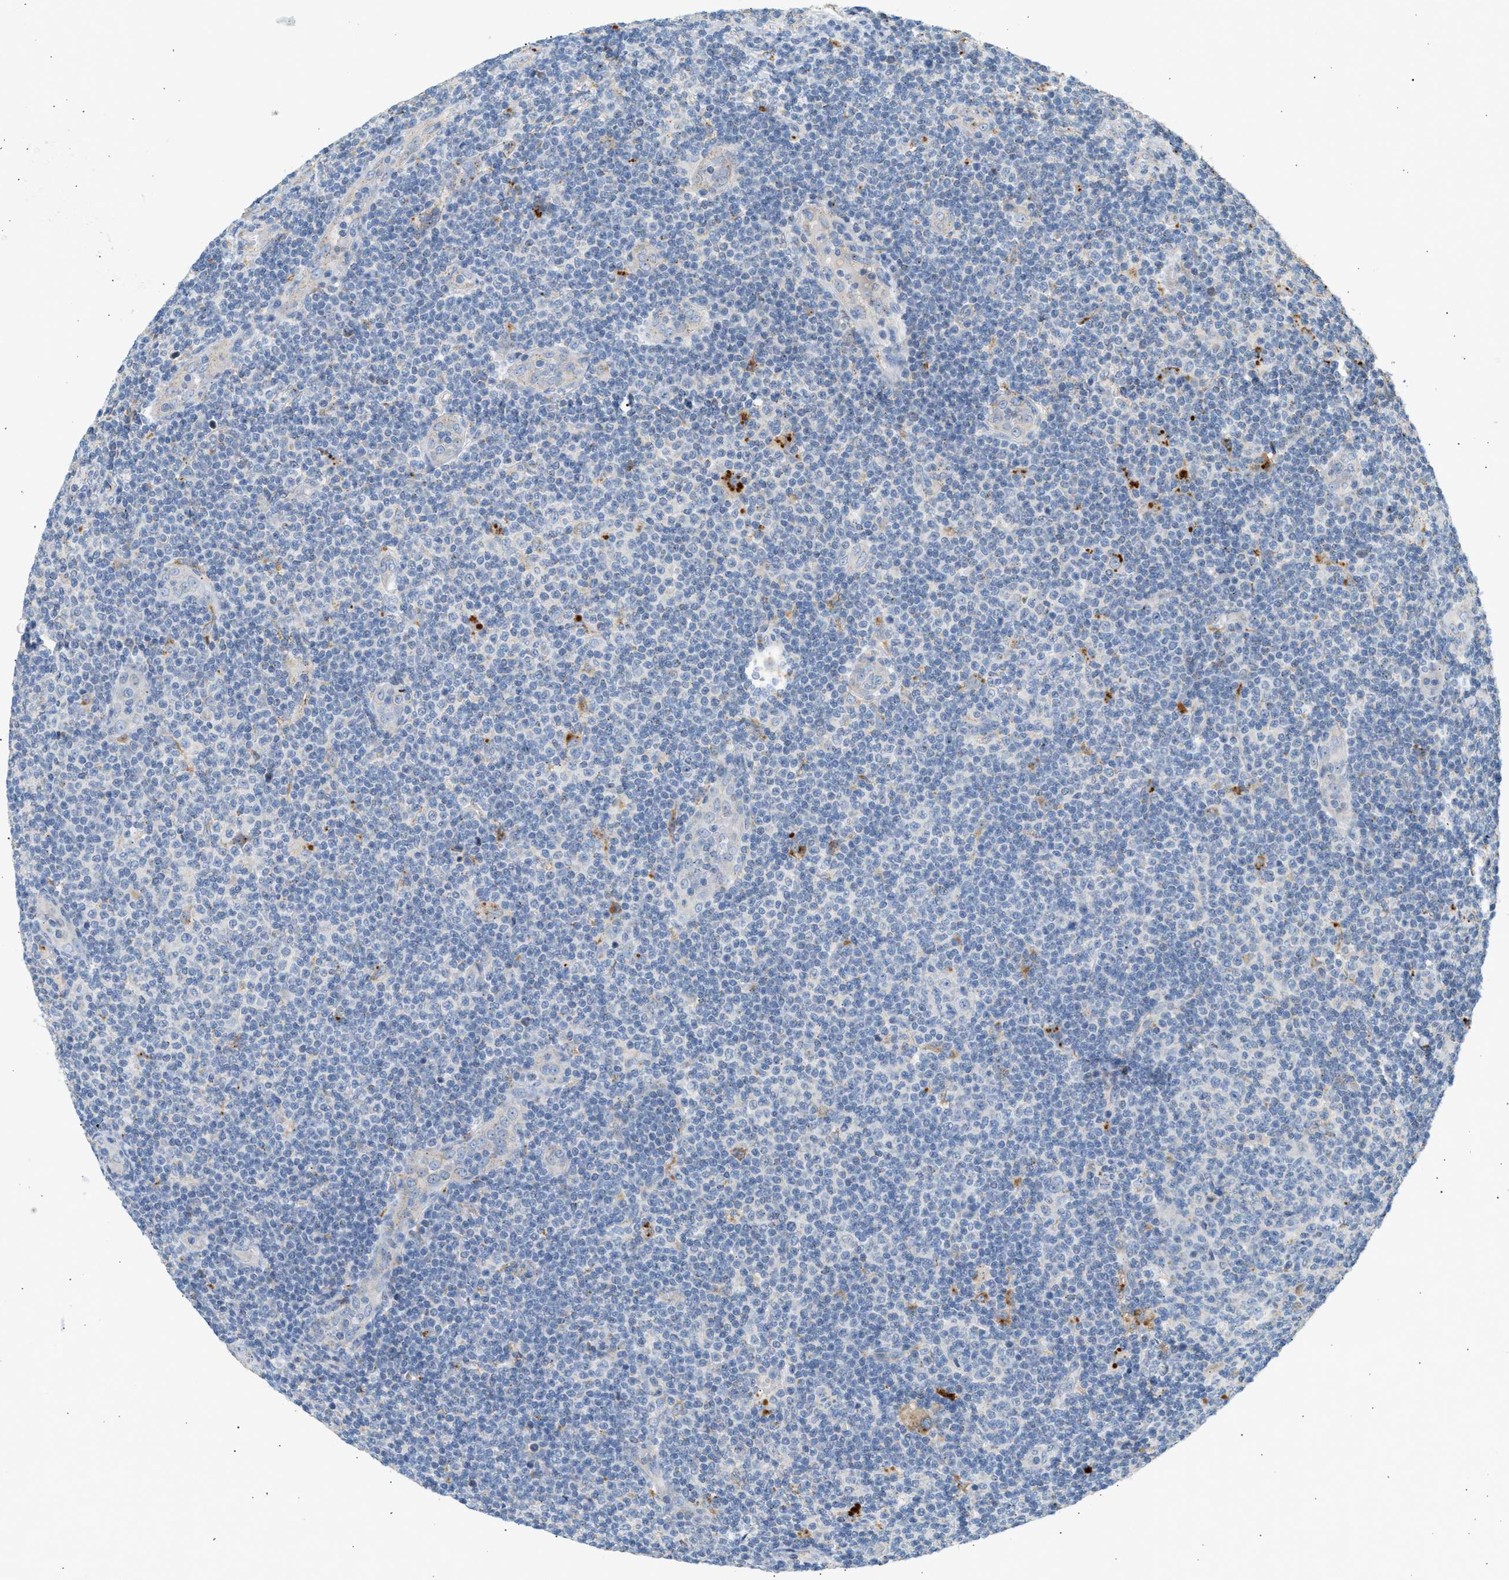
{"staining": {"intensity": "negative", "quantity": "none", "location": "none"}, "tissue": "lymphoma", "cell_type": "Tumor cells", "image_type": "cancer", "snomed": [{"axis": "morphology", "description": "Malignant lymphoma, non-Hodgkin's type, Low grade"}, {"axis": "topography", "description": "Lymph node"}], "caption": "DAB immunohistochemical staining of low-grade malignant lymphoma, non-Hodgkin's type reveals no significant expression in tumor cells. Brightfield microscopy of immunohistochemistry stained with DAB (brown) and hematoxylin (blue), captured at high magnification.", "gene": "ENTHD1", "patient": {"sex": "male", "age": 83}}